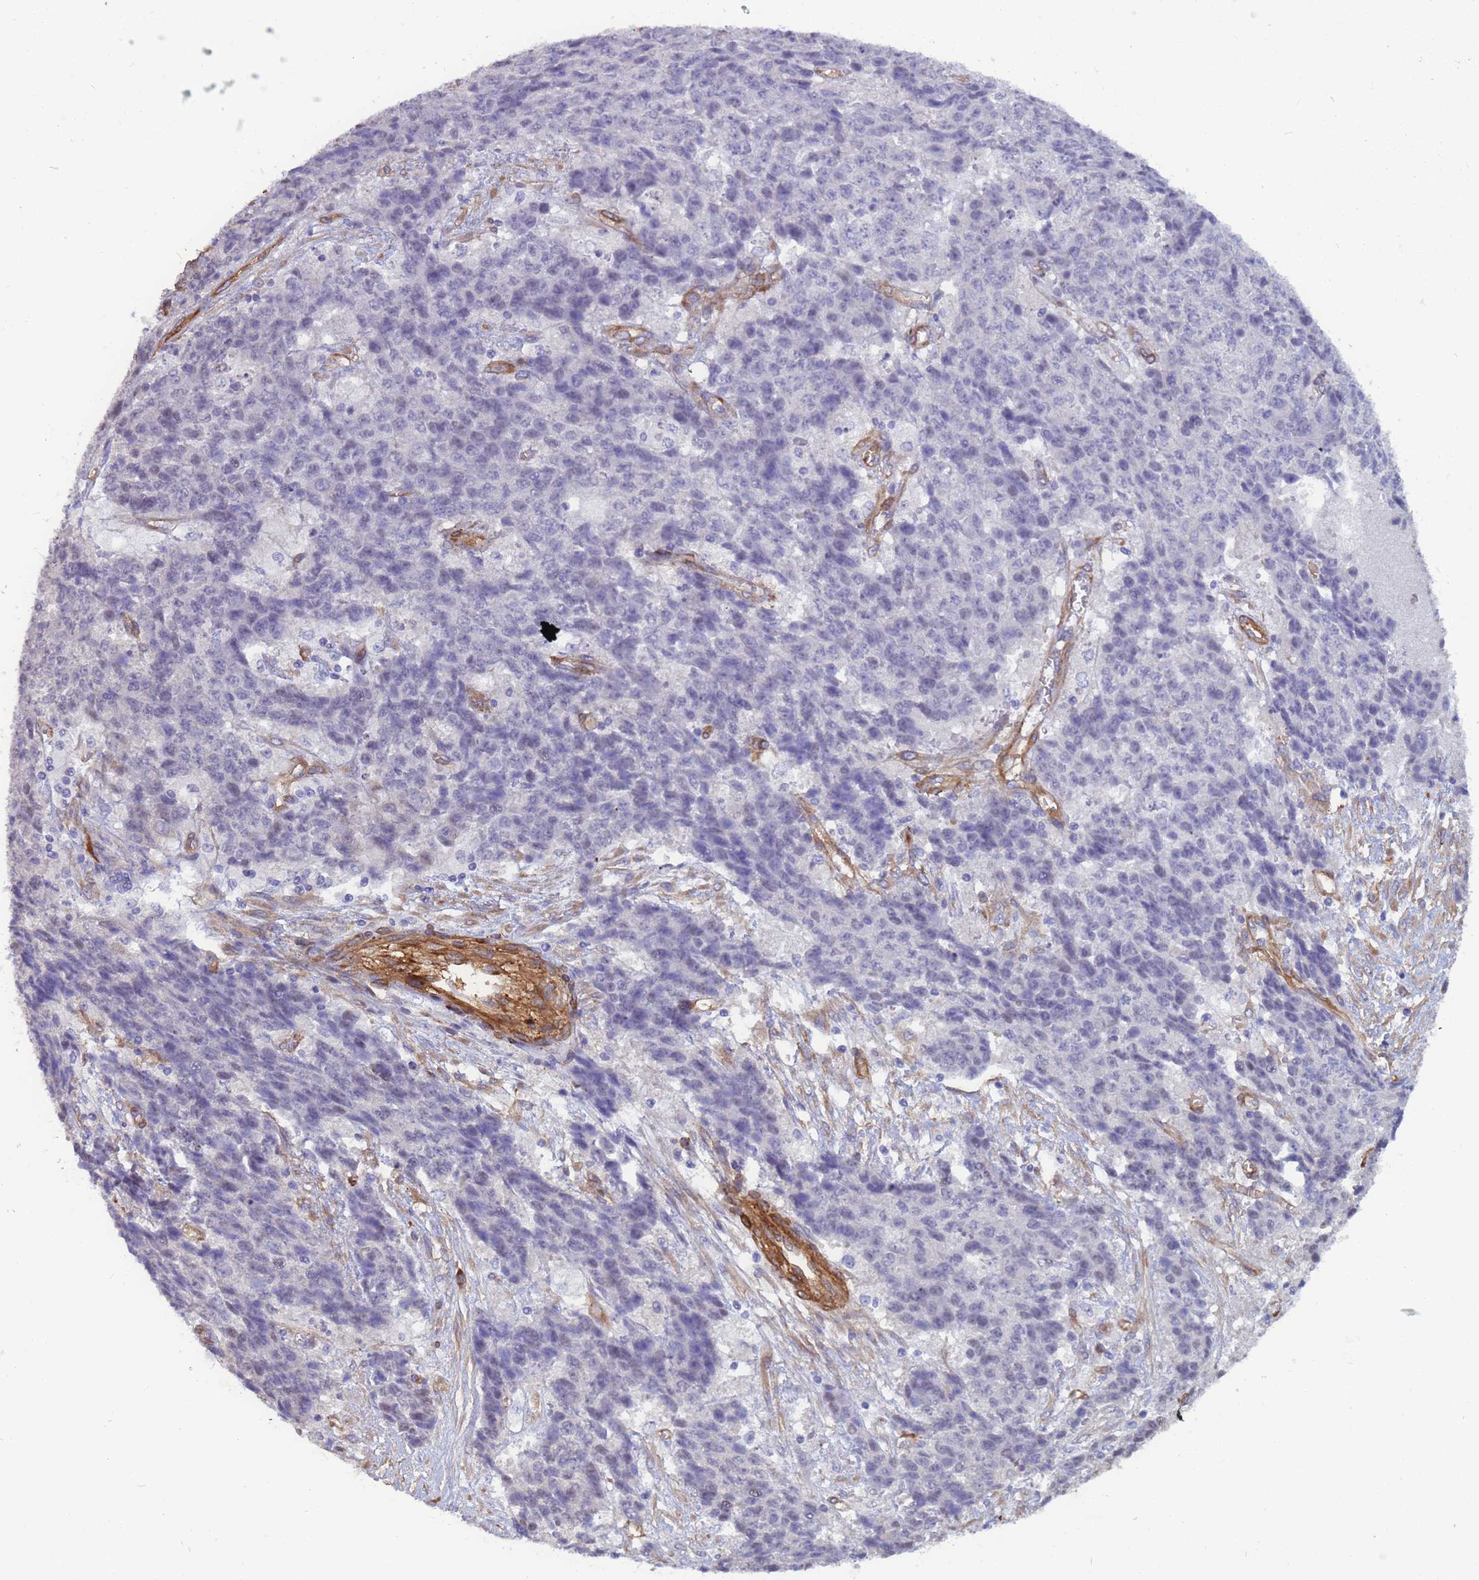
{"staining": {"intensity": "negative", "quantity": "none", "location": "none"}, "tissue": "ovarian cancer", "cell_type": "Tumor cells", "image_type": "cancer", "snomed": [{"axis": "morphology", "description": "Carcinoma, endometroid"}, {"axis": "topography", "description": "Ovary"}], "caption": "This photomicrograph is of ovarian endometroid carcinoma stained with immunohistochemistry to label a protein in brown with the nuclei are counter-stained blue. There is no staining in tumor cells.", "gene": "EHD2", "patient": {"sex": "female", "age": 42}}